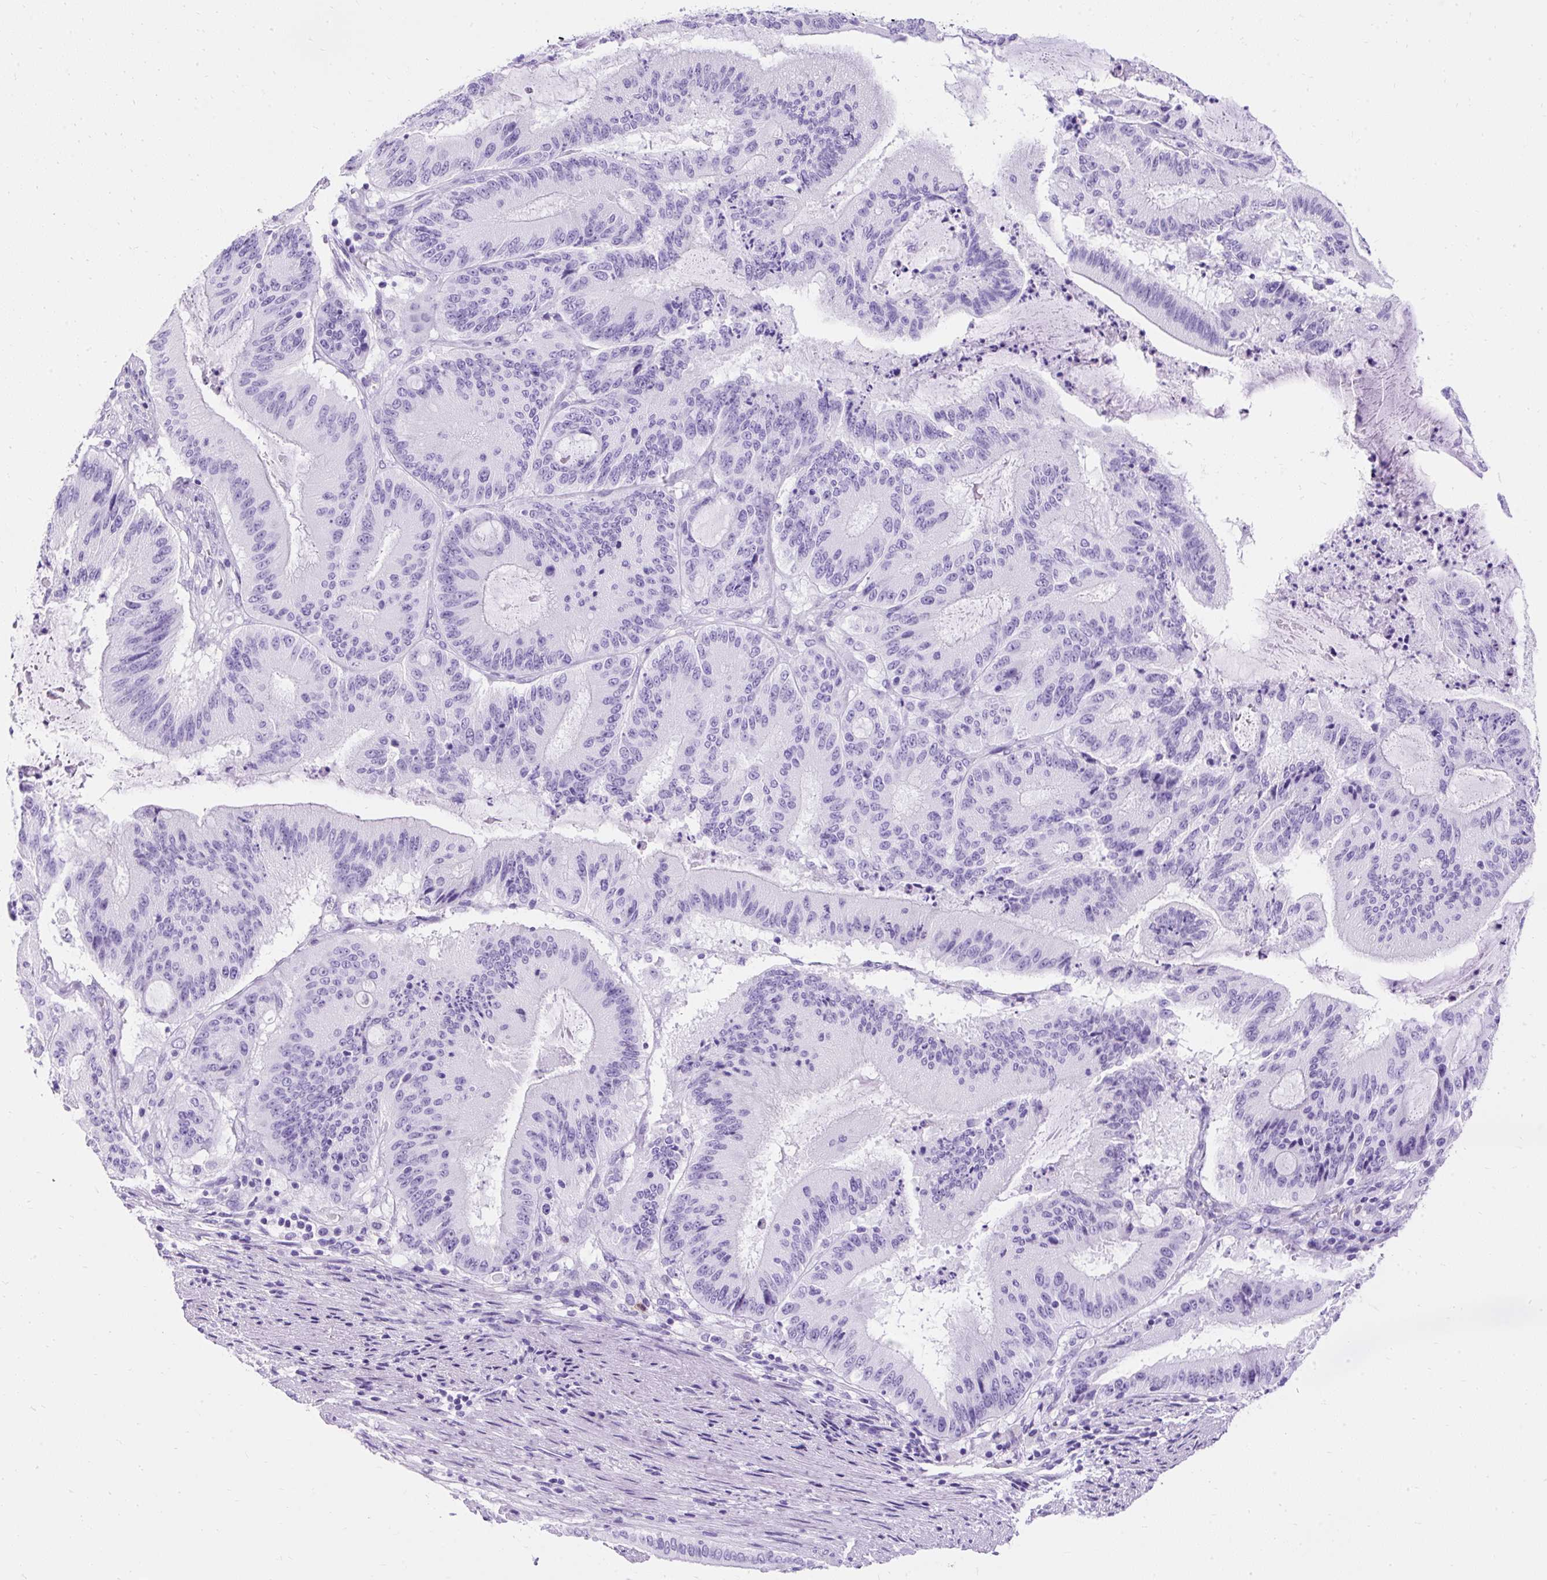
{"staining": {"intensity": "negative", "quantity": "none", "location": "none"}, "tissue": "liver cancer", "cell_type": "Tumor cells", "image_type": "cancer", "snomed": [{"axis": "morphology", "description": "Normal tissue, NOS"}, {"axis": "morphology", "description": "Cholangiocarcinoma"}, {"axis": "topography", "description": "Liver"}, {"axis": "topography", "description": "Peripheral nerve tissue"}], "caption": "This photomicrograph is of liver cholangiocarcinoma stained with immunohistochemistry to label a protein in brown with the nuclei are counter-stained blue. There is no positivity in tumor cells.", "gene": "PVALB", "patient": {"sex": "female", "age": 73}}